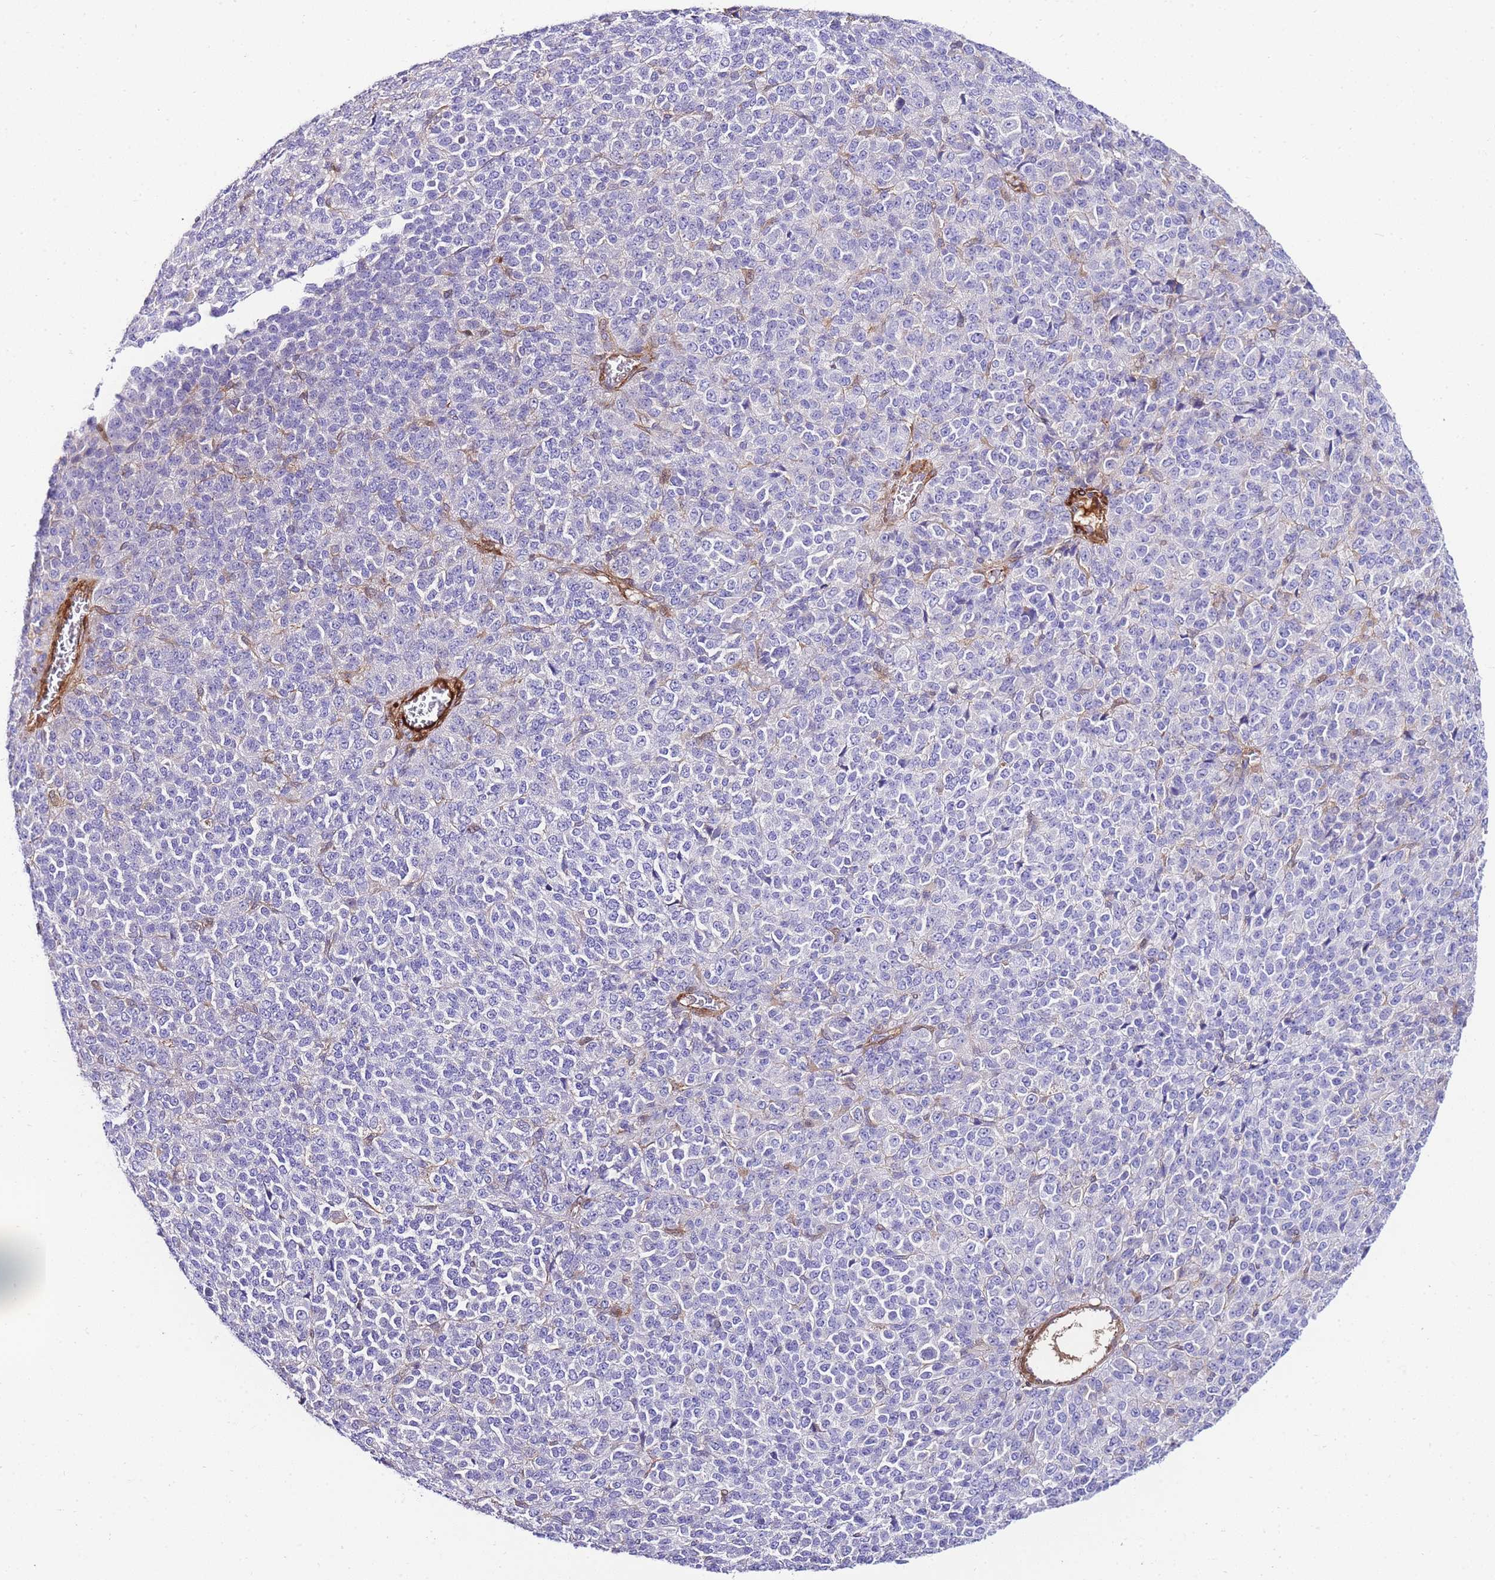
{"staining": {"intensity": "negative", "quantity": "none", "location": "none"}, "tissue": "melanoma", "cell_type": "Tumor cells", "image_type": "cancer", "snomed": [{"axis": "morphology", "description": "Malignant melanoma, Metastatic site"}, {"axis": "topography", "description": "Brain"}], "caption": "IHC image of human malignant melanoma (metastatic site) stained for a protein (brown), which reveals no staining in tumor cells.", "gene": "FBN3", "patient": {"sex": "female", "age": 56}}